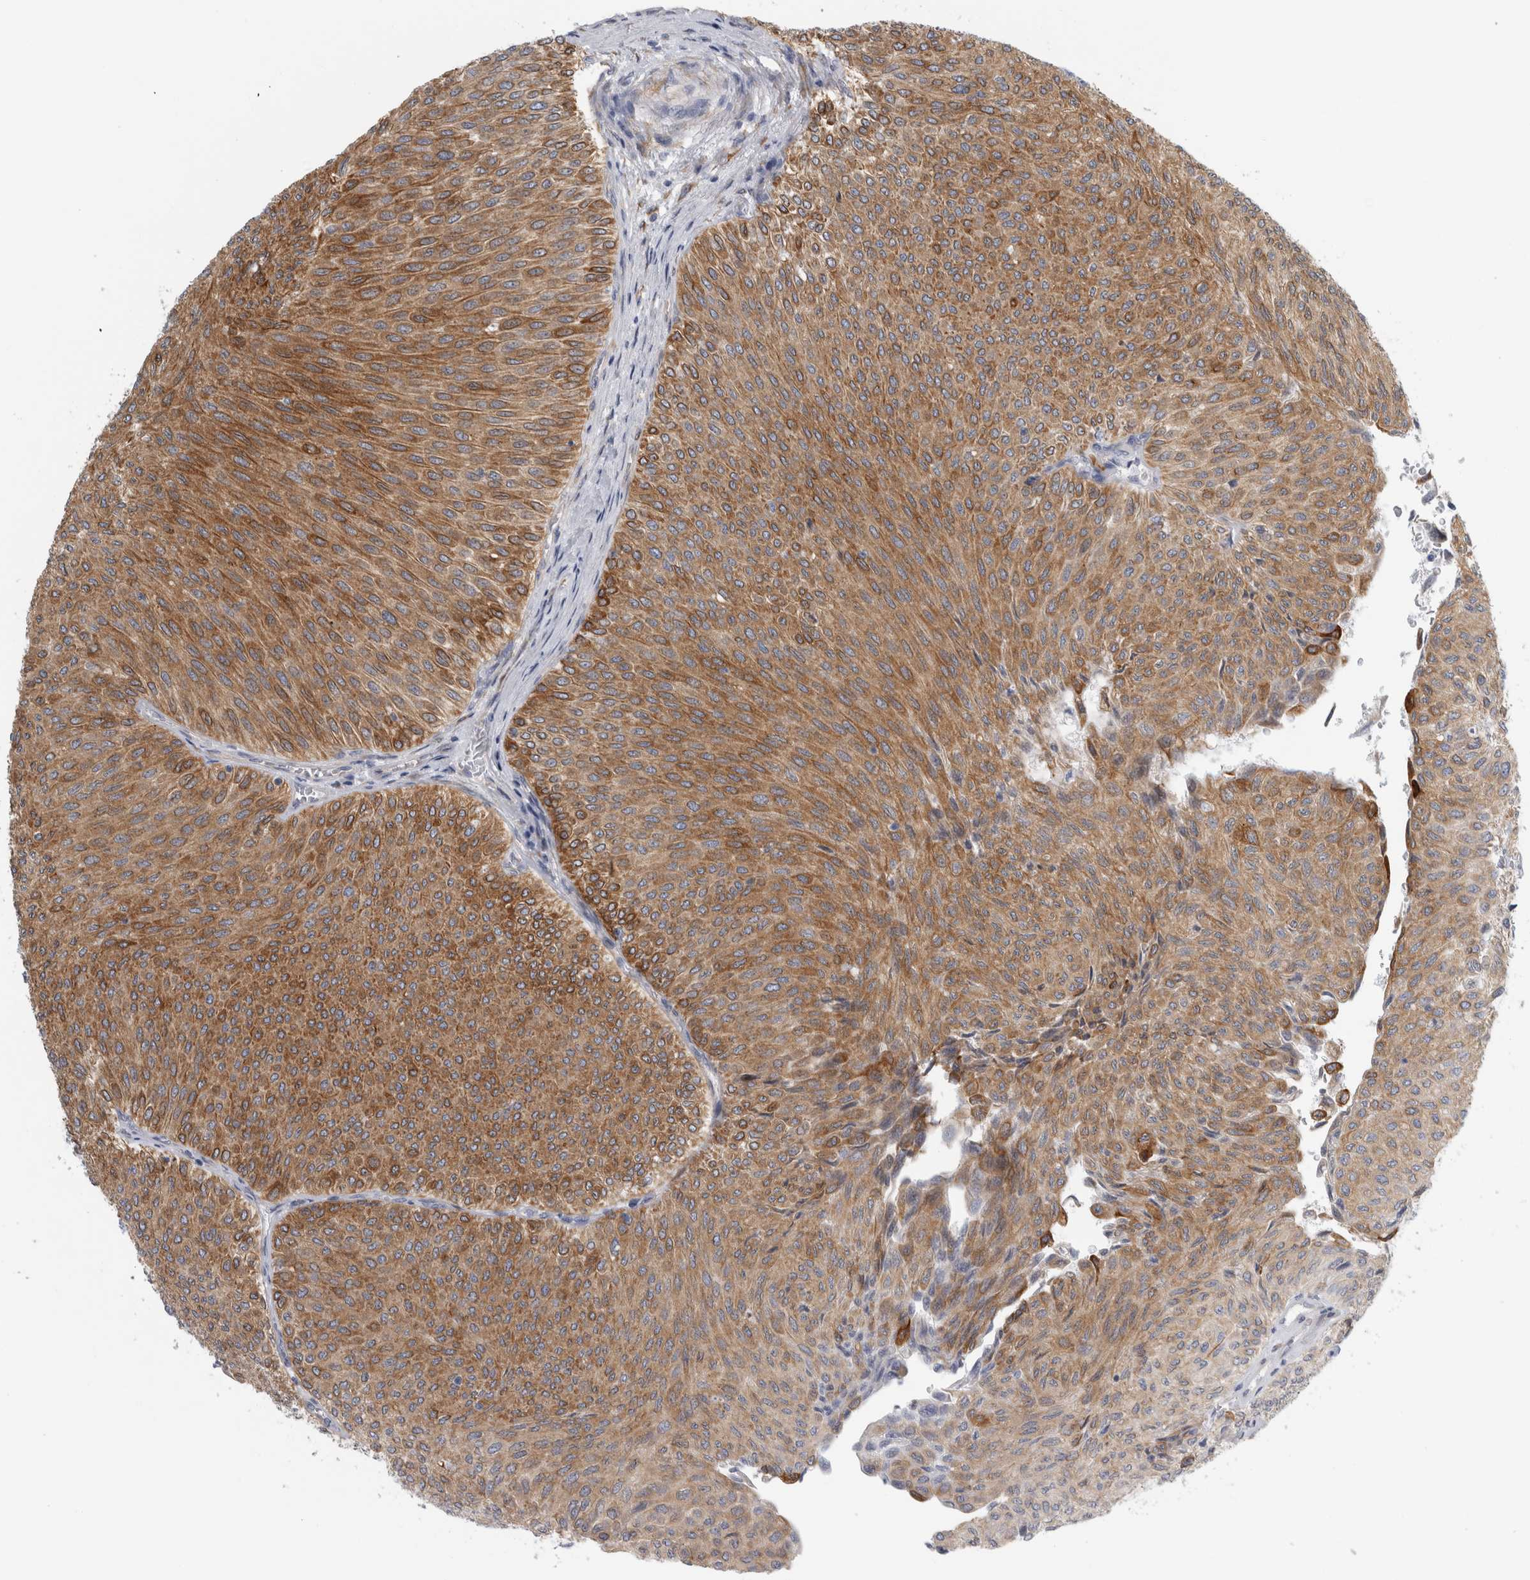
{"staining": {"intensity": "moderate", "quantity": ">75%", "location": "cytoplasmic/membranous"}, "tissue": "urothelial cancer", "cell_type": "Tumor cells", "image_type": "cancer", "snomed": [{"axis": "morphology", "description": "Urothelial carcinoma, Low grade"}, {"axis": "topography", "description": "Urinary bladder"}], "caption": "Immunohistochemistry (IHC) photomicrograph of urothelial cancer stained for a protein (brown), which displays medium levels of moderate cytoplasmic/membranous positivity in approximately >75% of tumor cells.", "gene": "B3GNT3", "patient": {"sex": "male", "age": 78}}